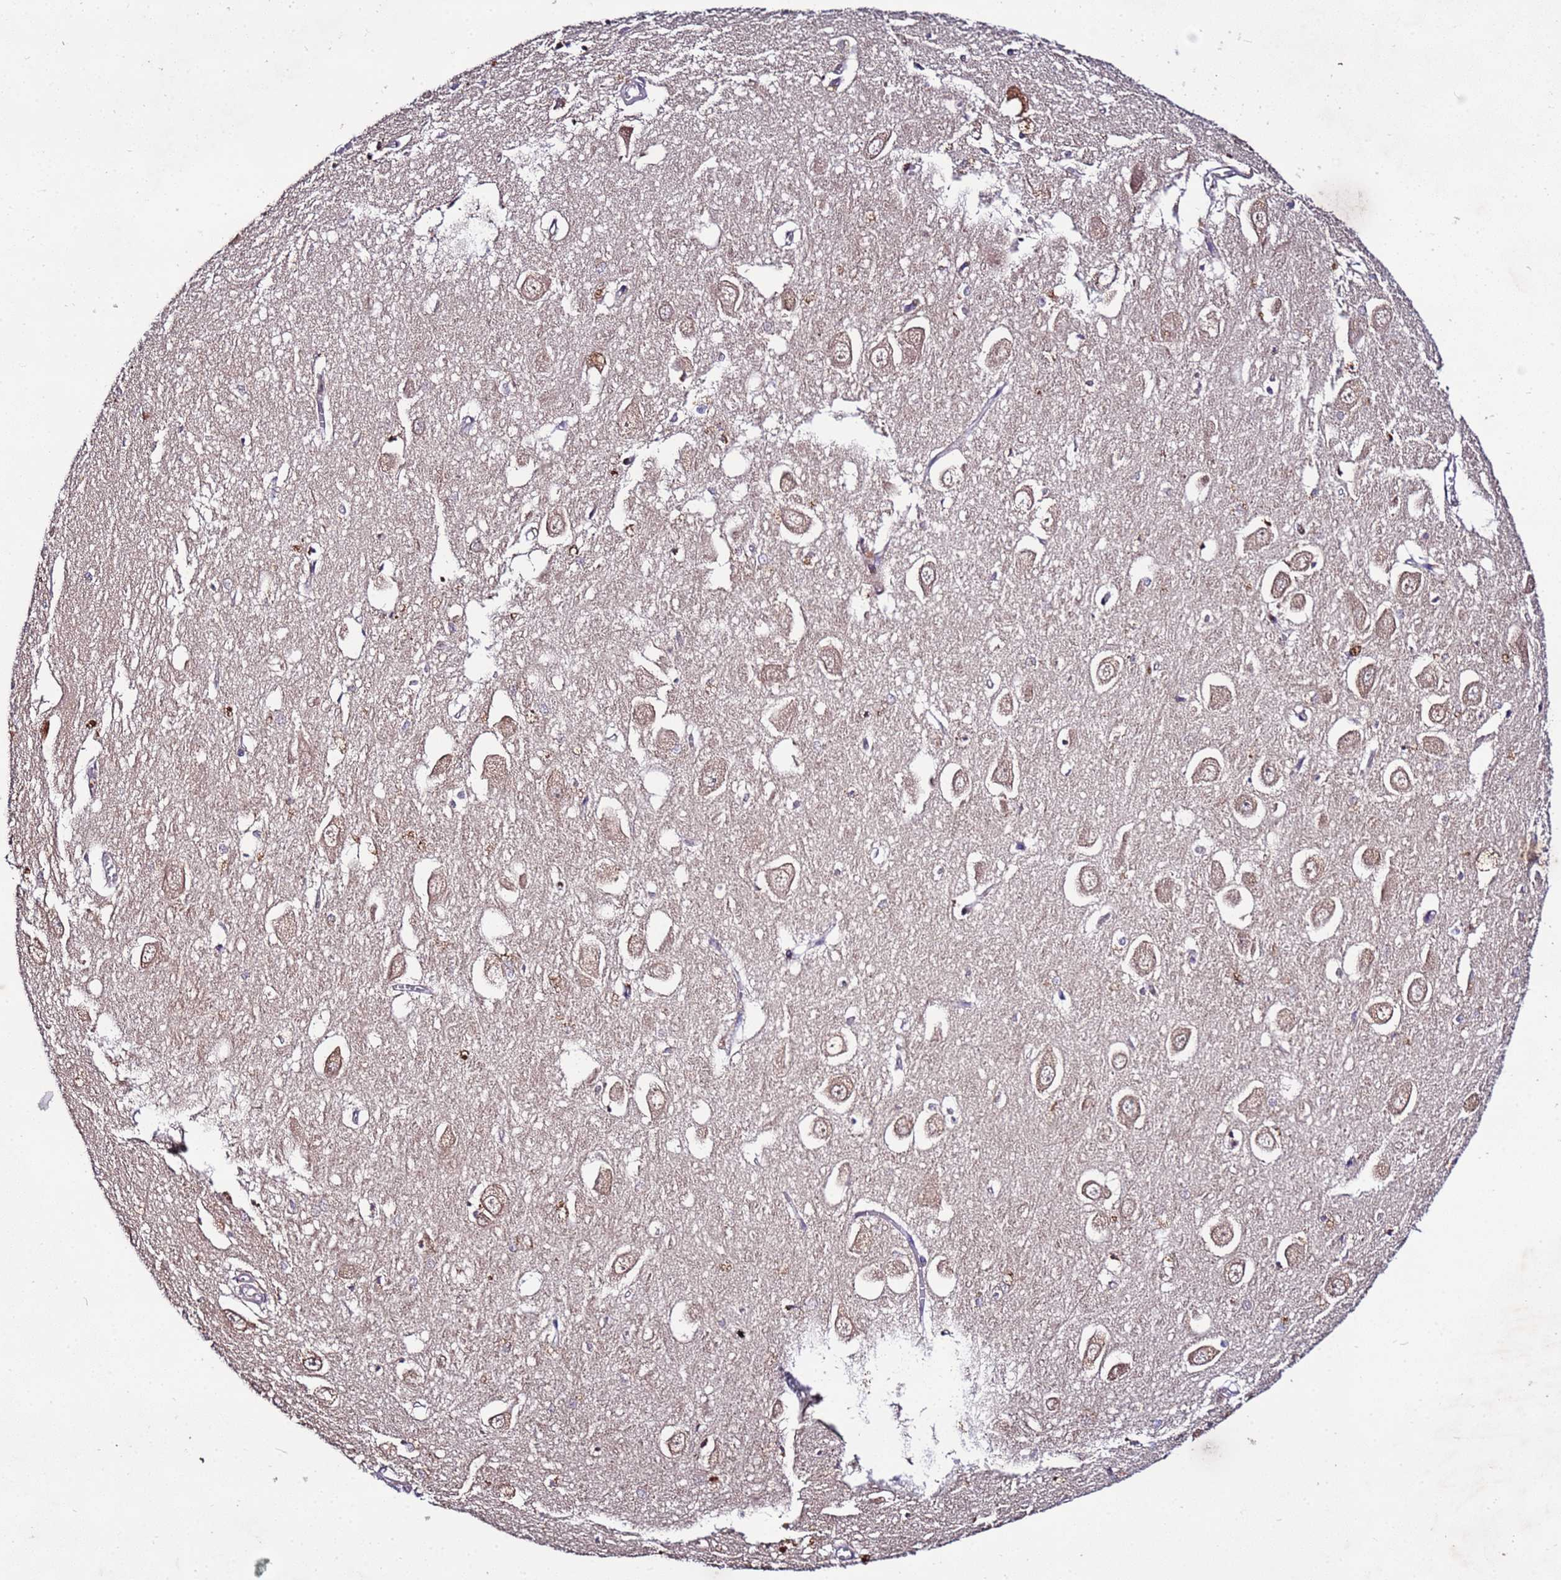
{"staining": {"intensity": "negative", "quantity": "none", "location": "none"}, "tissue": "hippocampus", "cell_type": "Glial cells", "image_type": "normal", "snomed": [{"axis": "morphology", "description": "Normal tissue, NOS"}, {"axis": "topography", "description": "Hippocampus"}], "caption": "A high-resolution photomicrograph shows immunohistochemistry staining of unremarkable hippocampus, which shows no significant expression in glial cells.", "gene": "GSPT2", "patient": {"sex": "female", "age": 64}}